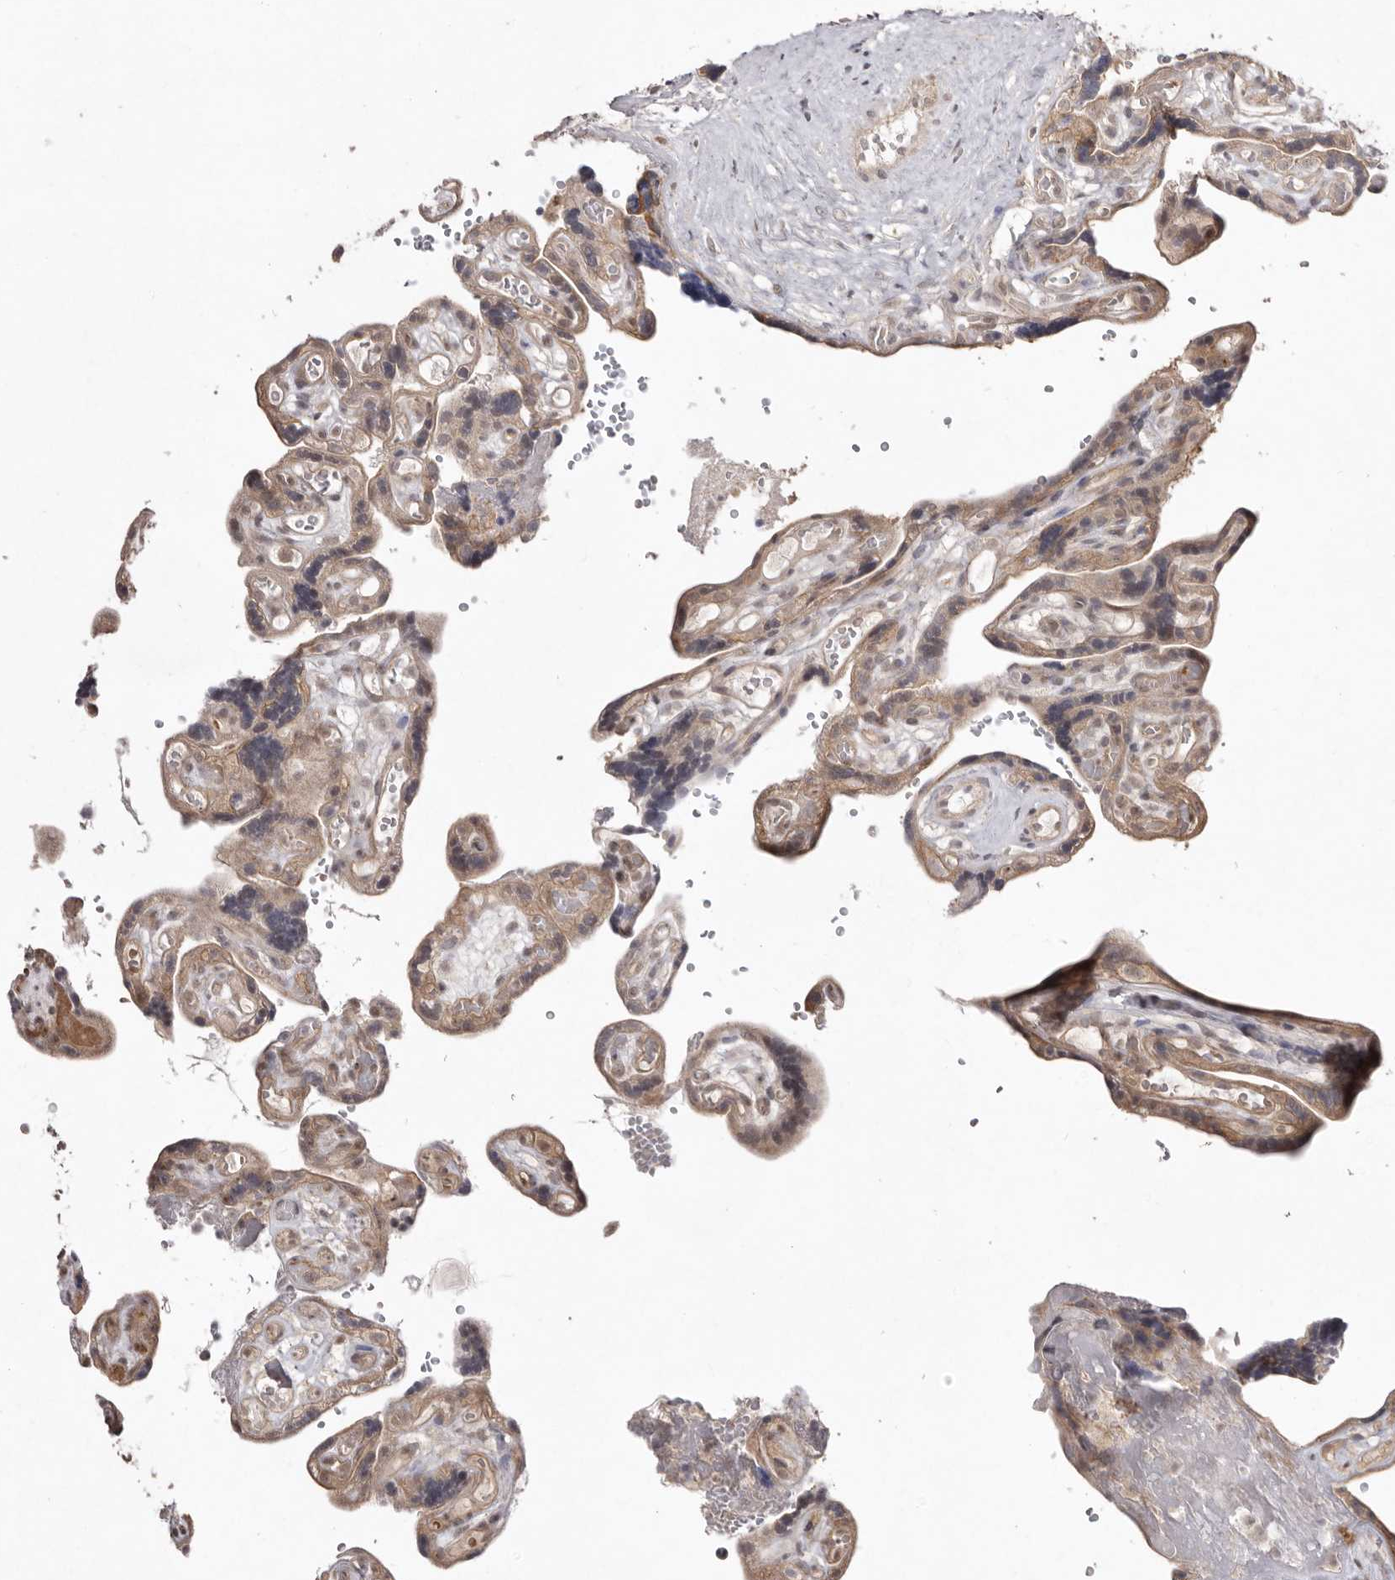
{"staining": {"intensity": "moderate", "quantity": ">75%", "location": "cytoplasmic/membranous,nuclear"}, "tissue": "placenta", "cell_type": "Decidual cells", "image_type": "normal", "snomed": [{"axis": "morphology", "description": "Normal tissue, NOS"}, {"axis": "topography", "description": "Placenta"}], "caption": "Immunohistochemistry (IHC) image of normal placenta: placenta stained using IHC exhibits medium levels of moderate protein expression localized specifically in the cytoplasmic/membranous,nuclear of decidual cells, appearing as a cytoplasmic/membranous,nuclear brown color.", "gene": "NSUN4", "patient": {"sex": "female", "age": 30}}